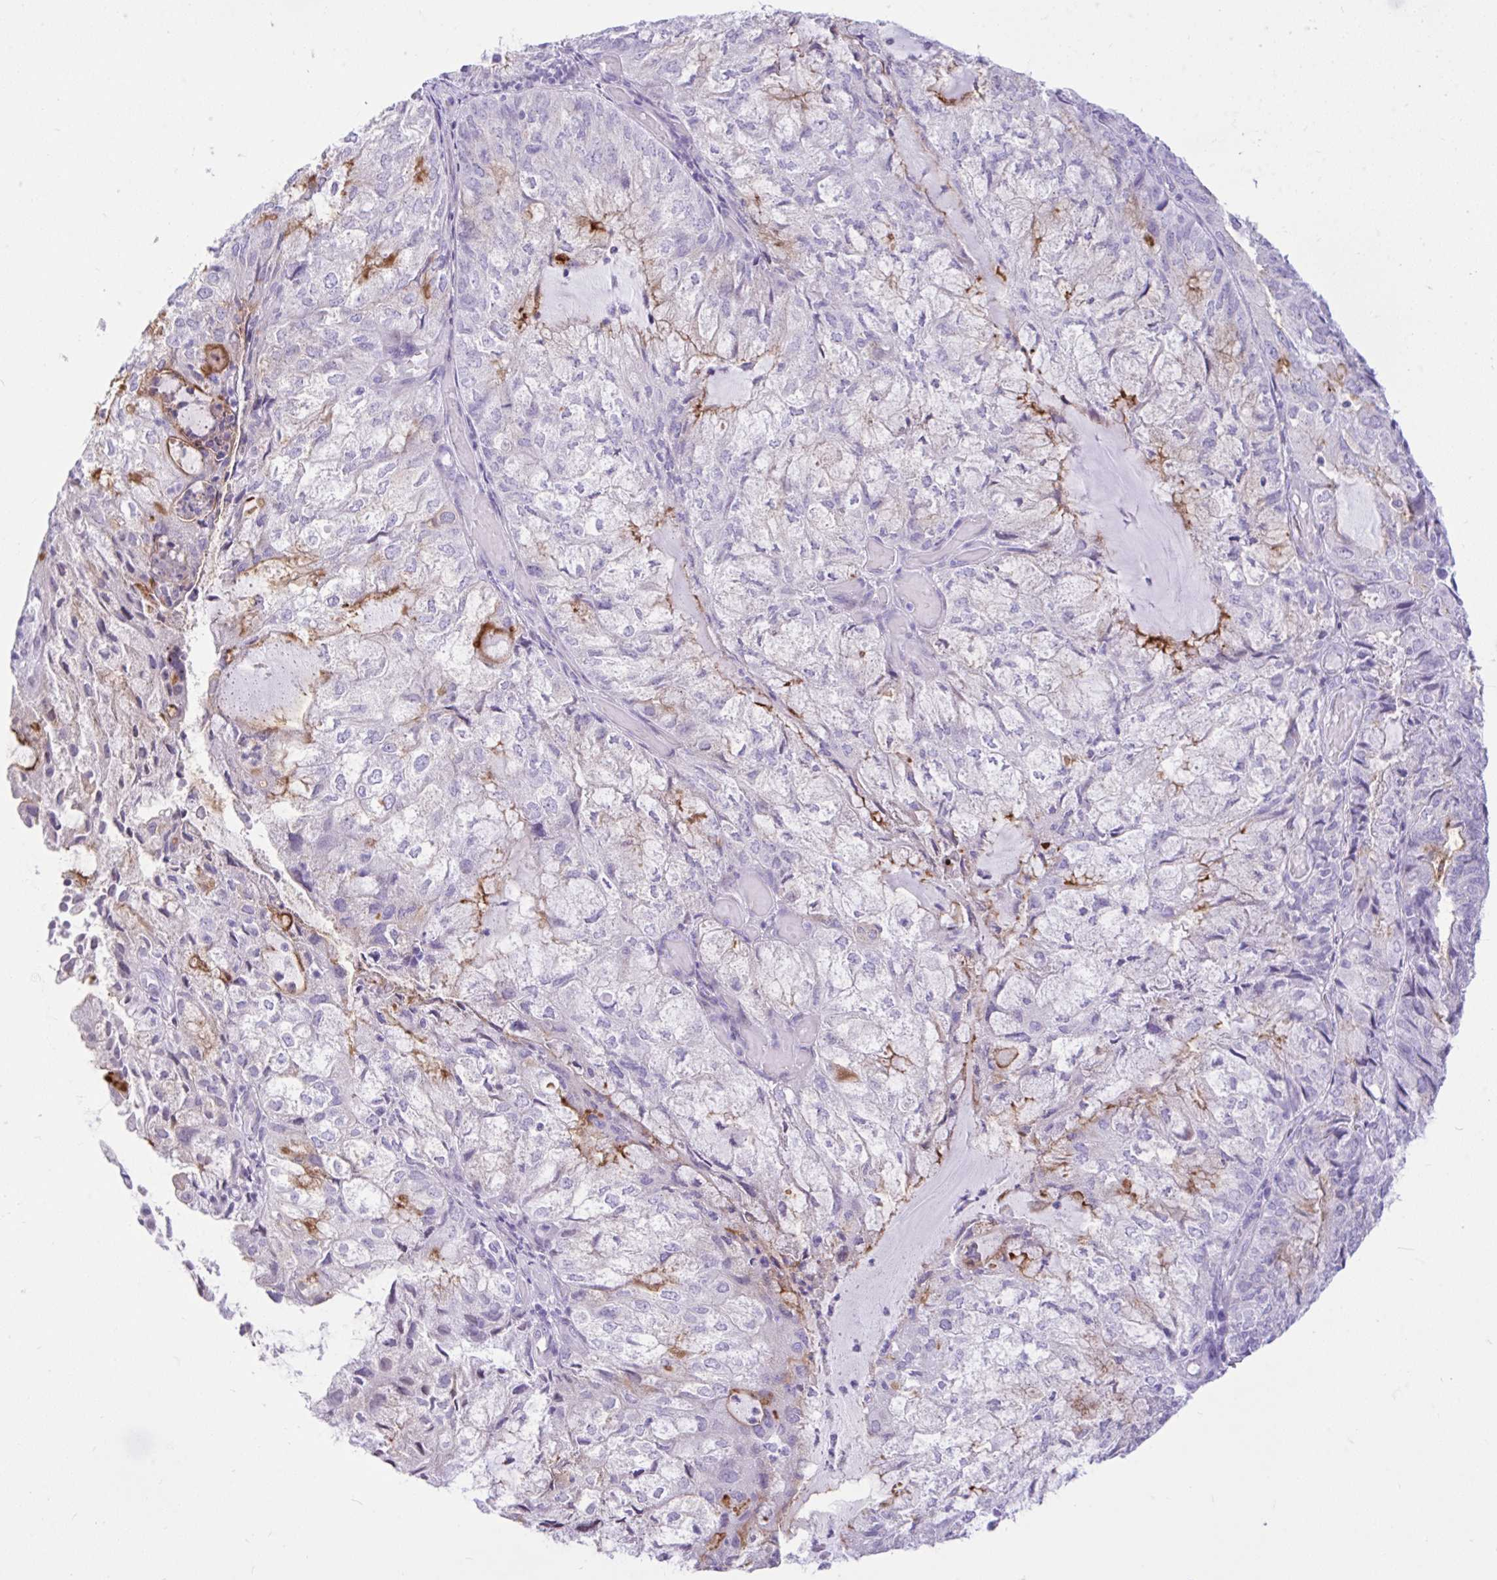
{"staining": {"intensity": "moderate", "quantity": "<25%", "location": "cytoplasmic/membranous"}, "tissue": "endometrial cancer", "cell_type": "Tumor cells", "image_type": "cancer", "snomed": [{"axis": "morphology", "description": "Adenocarcinoma, NOS"}, {"axis": "topography", "description": "Endometrium"}], "caption": "IHC photomicrograph of endometrial adenocarcinoma stained for a protein (brown), which displays low levels of moderate cytoplasmic/membranous staining in about <25% of tumor cells.", "gene": "REEP1", "patient": {"sex": "female", "age": 81}}